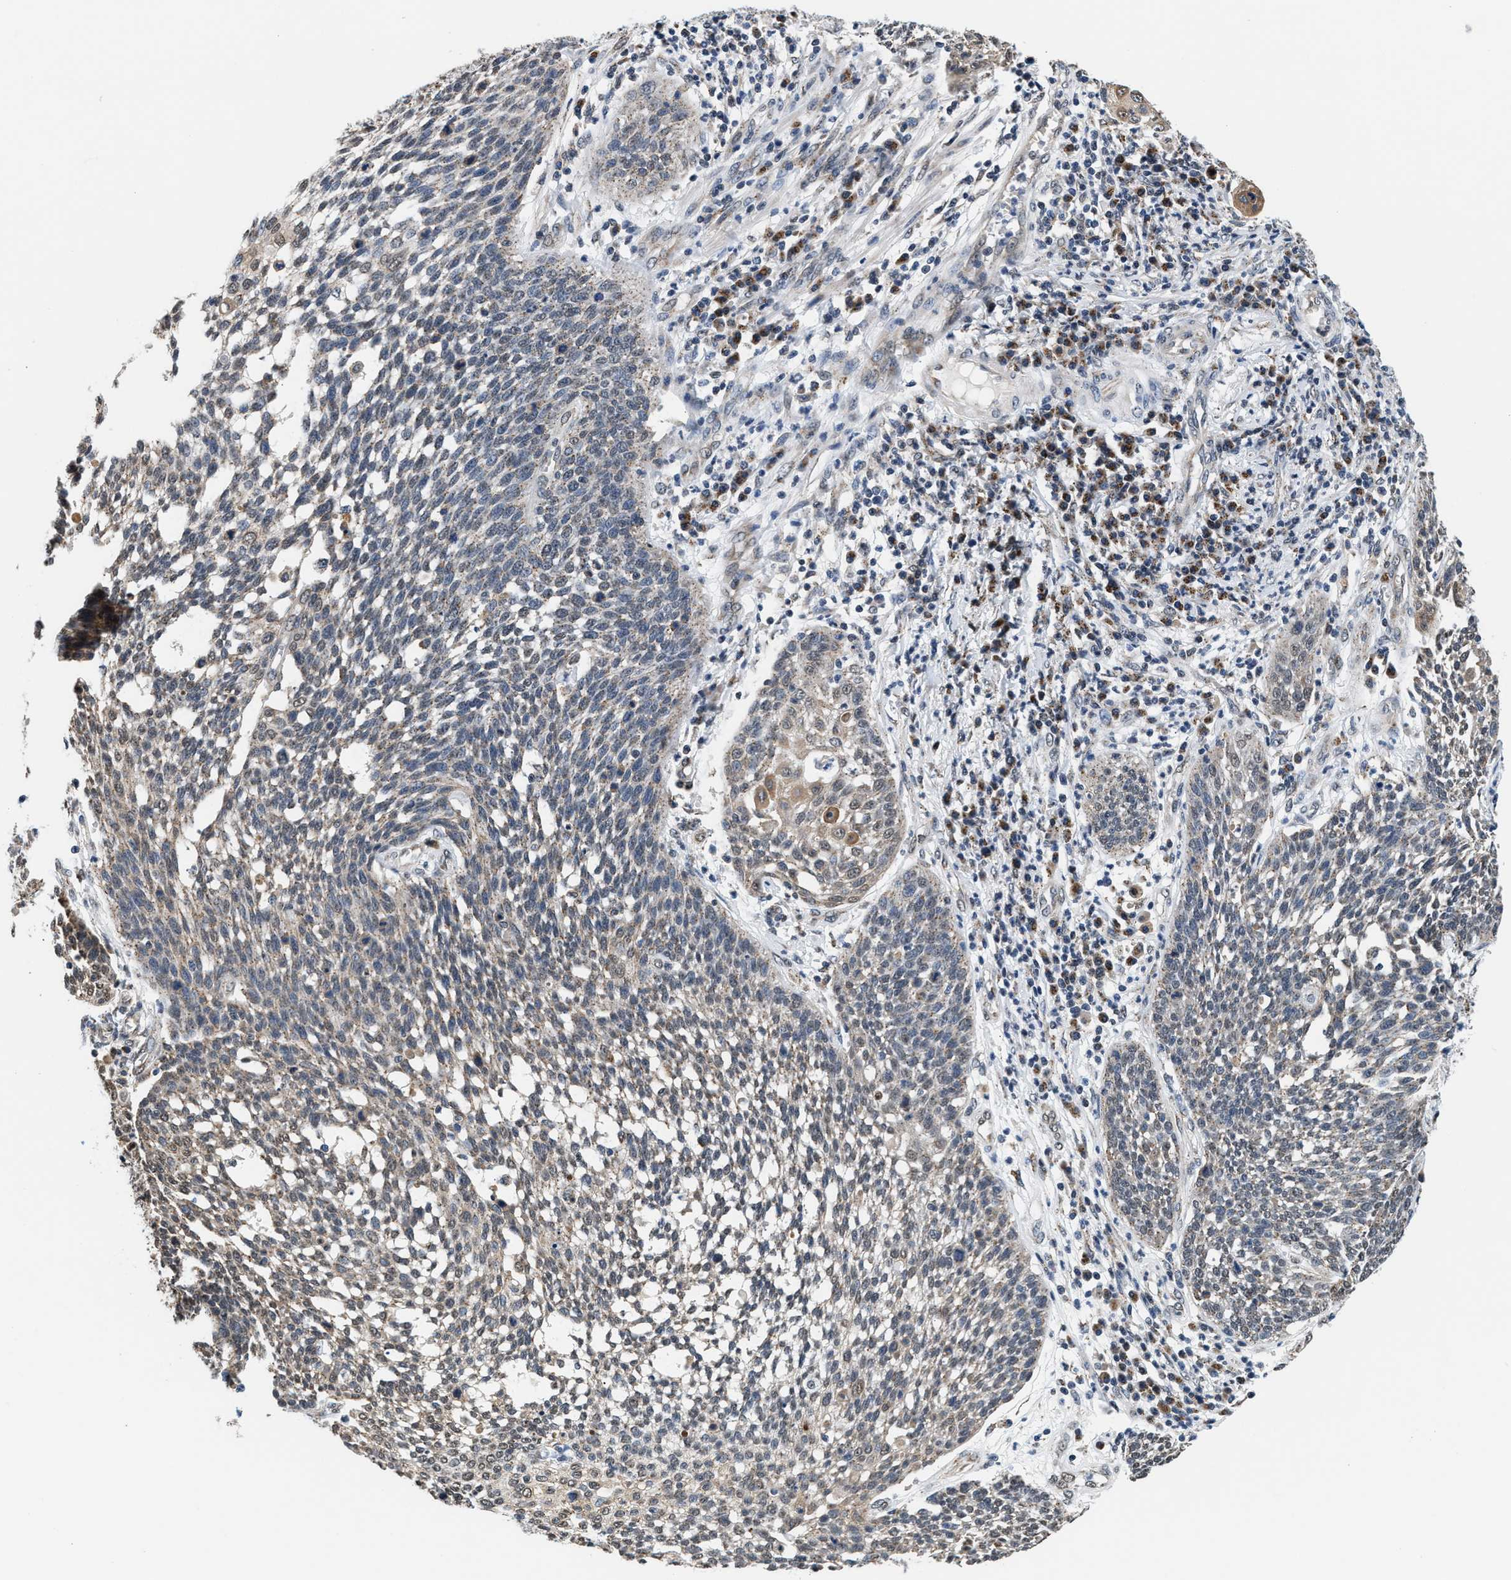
{"staining": {"intensity": "weak", "quantity": "25%-75%", "location": "cytoplasmic/membranous"}, "tissue": "cervical cancer", "cell_type": "Tumor cells", "image_type": "cancer", "snomed": [{"axis": "morphology", "description": "Squamous cell carcinoma, NOS"}, {"axis": "topography", "description": "Cervix"}], "caption": "The immunohistochemical stain labels weak cytoplasmic/membranous expression in tumor cells of cervical cancer (squamous cell carcinoma) tissue.", "gene": "KCNMB2", "patient": {"sex": "female", "age": 34}}